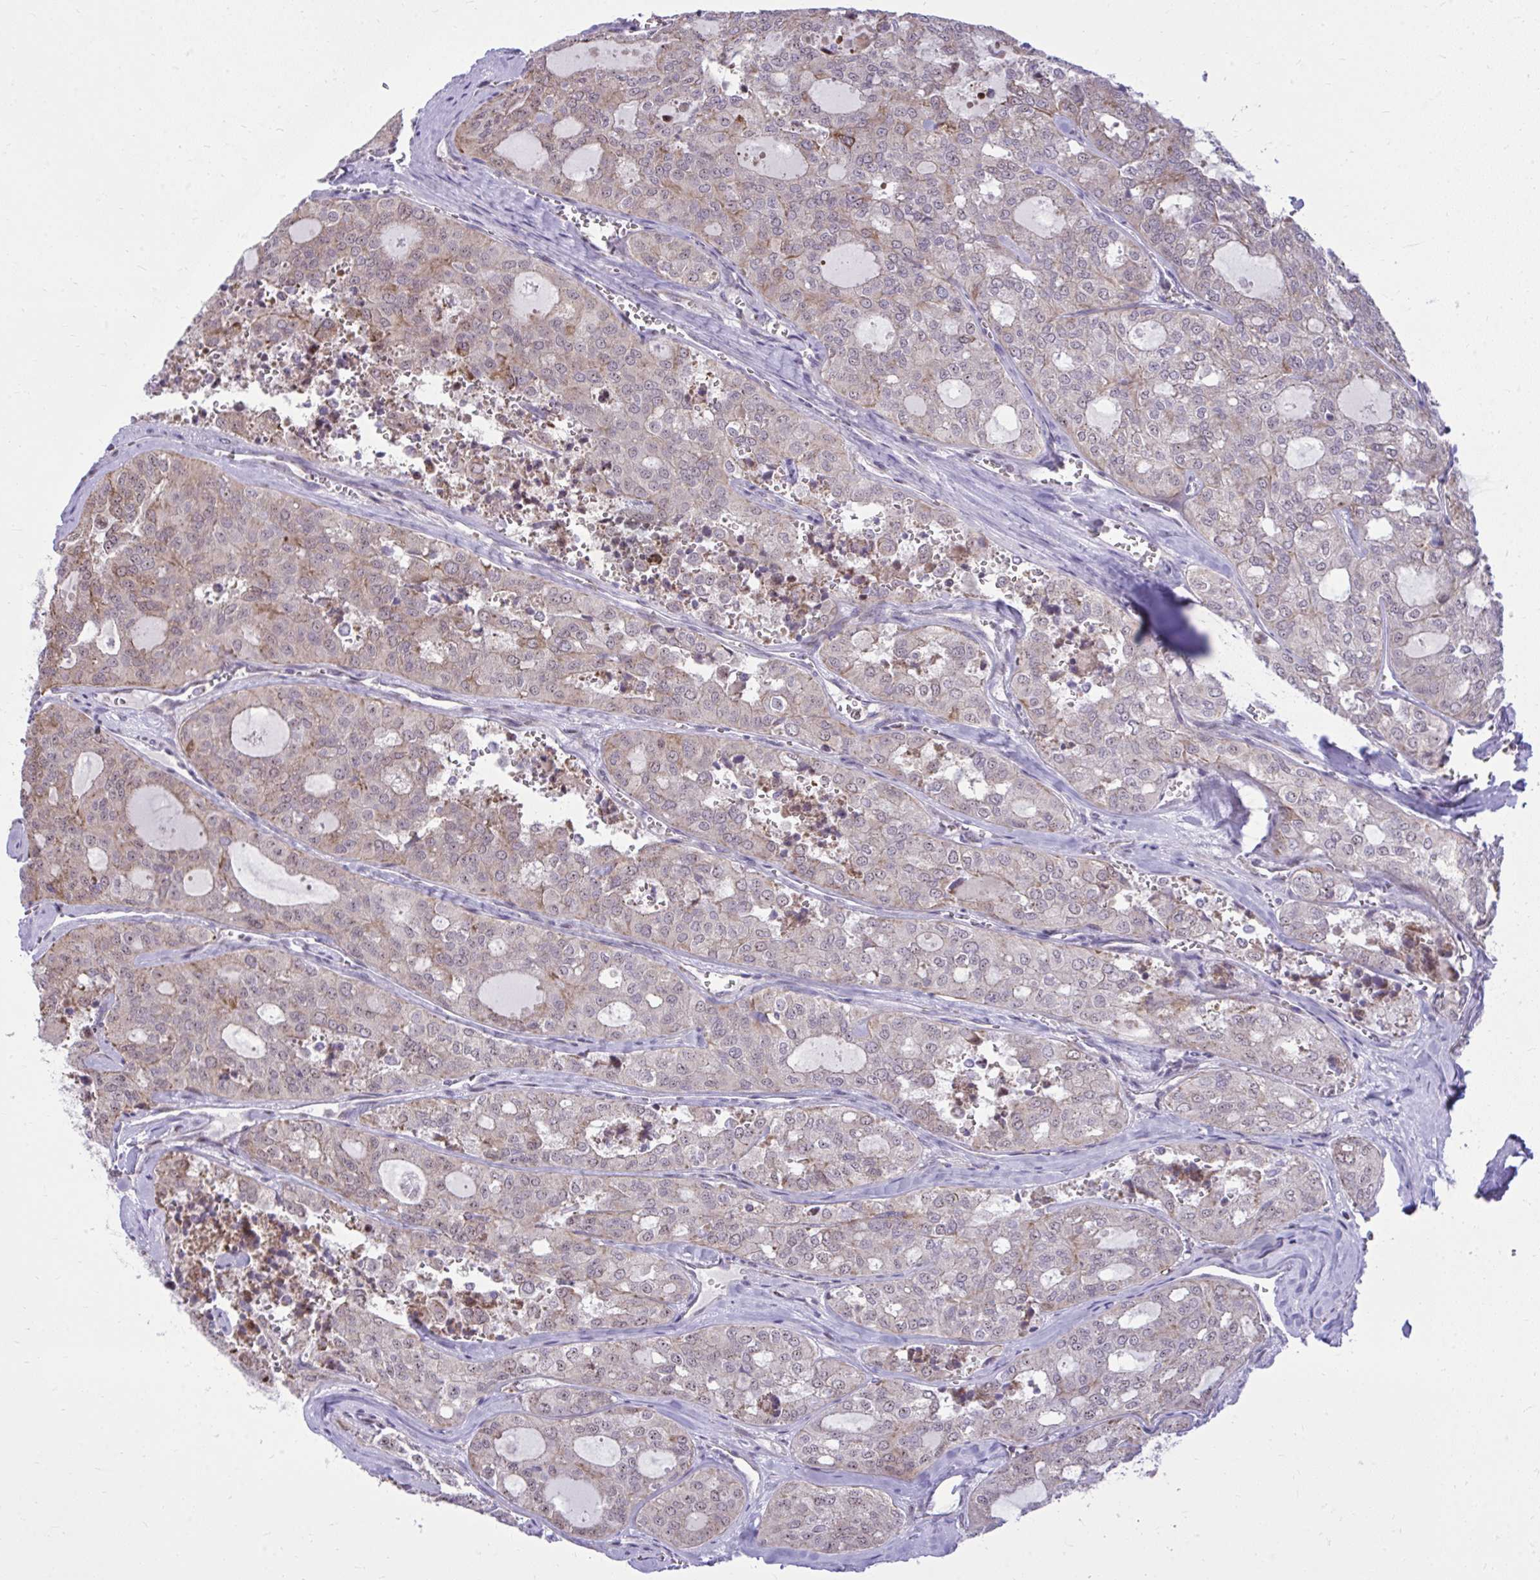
{"staining": {"intensity": "weak", "quantity": "<25%", "location": "cytoplasmic/membranous"}, "tissue": "thyroid cancer", "cell_type": "Tumor cells", "image_type": "cancer", "snomed": [{"axis": "morphology", "description": "Follicular adenoma carcinoma, NOS"}, {"axis": "topography", "description": "Thyroid gland"}], "caption": "High power microscopy histopathology image of an immunohistochemistry (IHC) photomicrograph of thyroid cancer, revealing no significant staining in tumor cells.", "gene": "GPRIN3", "patient": {"sex": "male", "age": 75}}